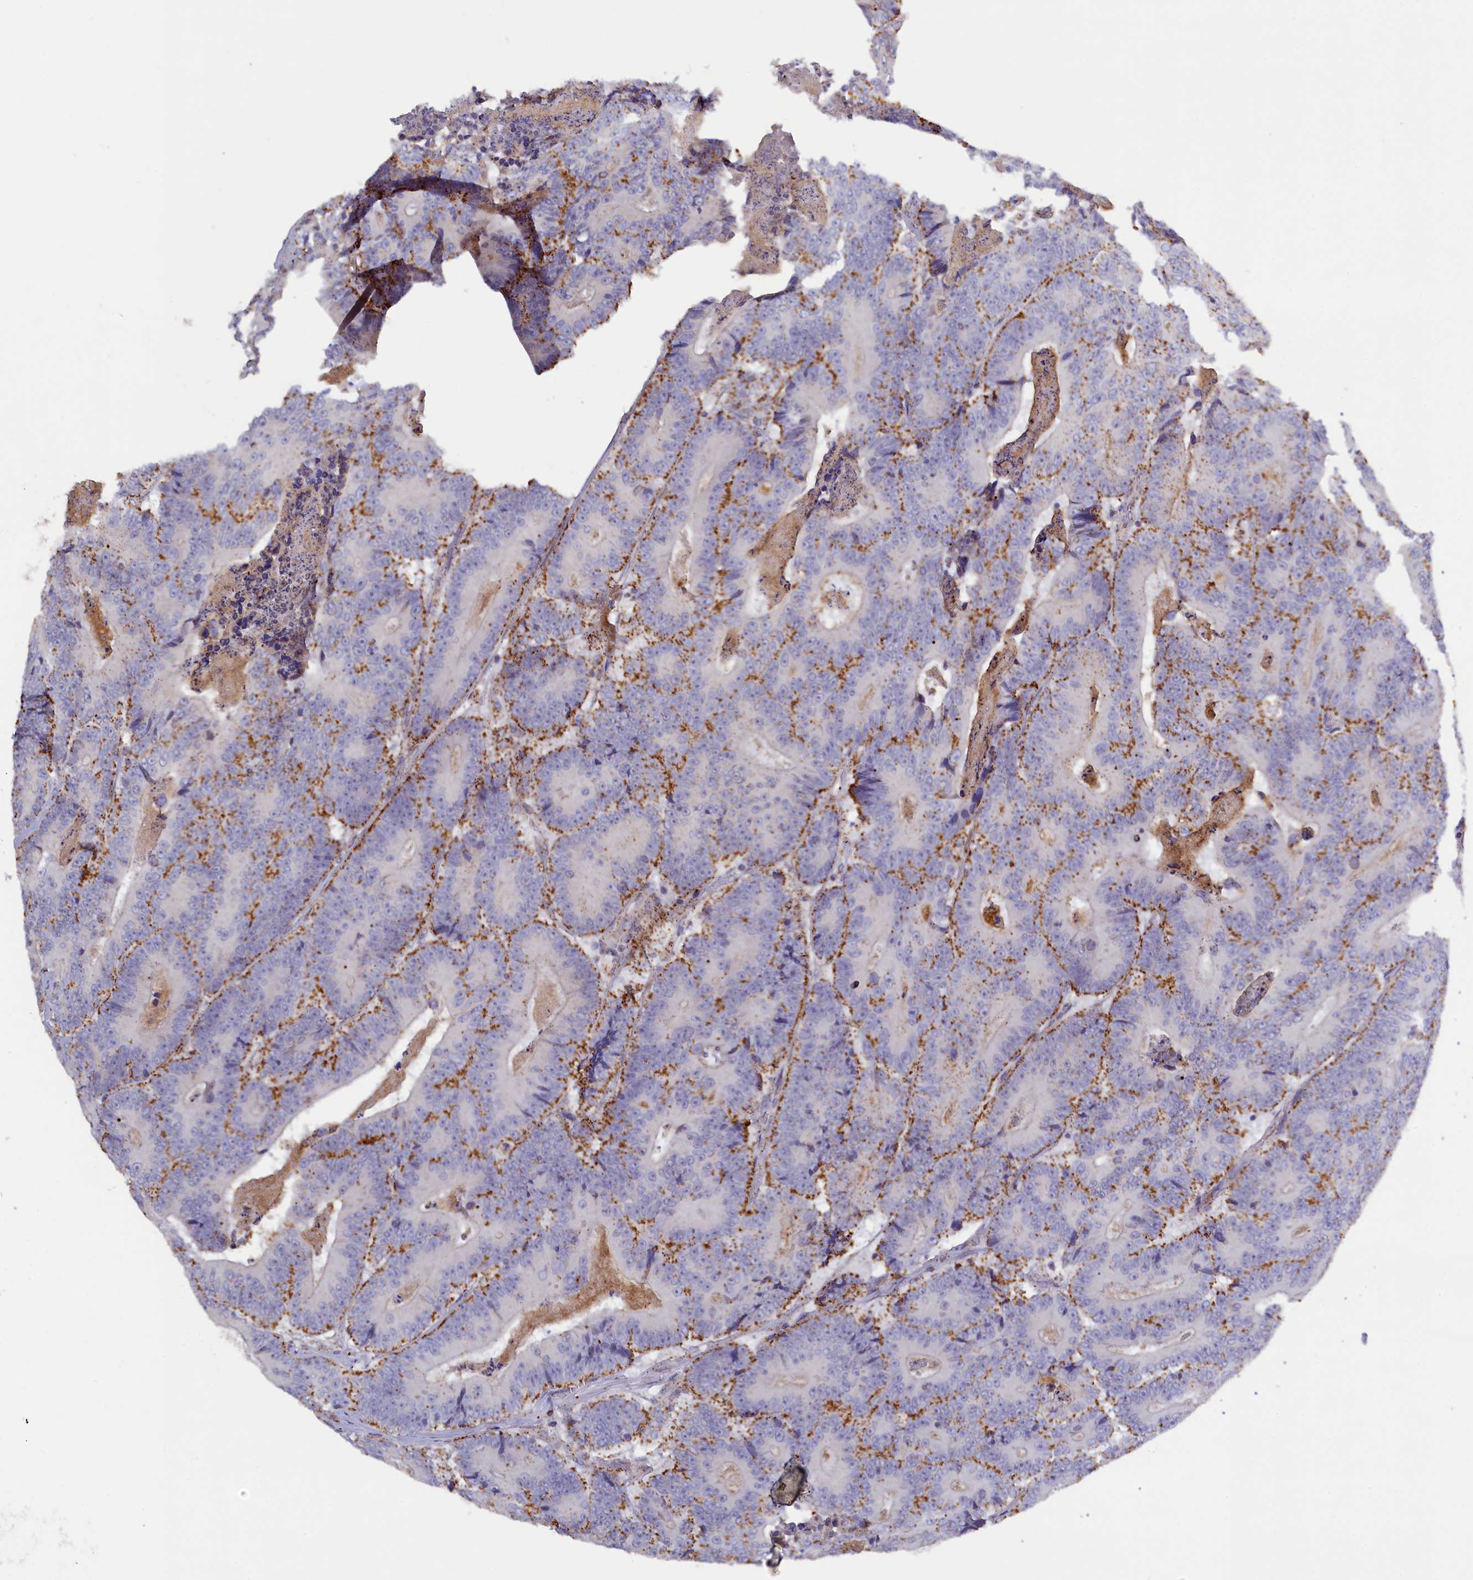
{"staining": {"intensity": "moderate", "quantity": "25%-75%", "location": "cytoplasmic/membranous"}, "tissue": "colorectal cancer", "cell_type": "Tumor cells", "image_type": "cancer", "snomed": [{"axis": "morphology", "description": "Adenocarcinoma, NOS"}, {"axis": "topography", "description": "Colon"}], "caption": "Immunohistochemical staining of adenocarcinoma (colorectal) displays medium levels of moderate cytoplasmic/membranous protein expression in approximately 25%-75% of tumor cells.", "gene": "HYKK", "patient": {"sex": "male", "age": 83}}